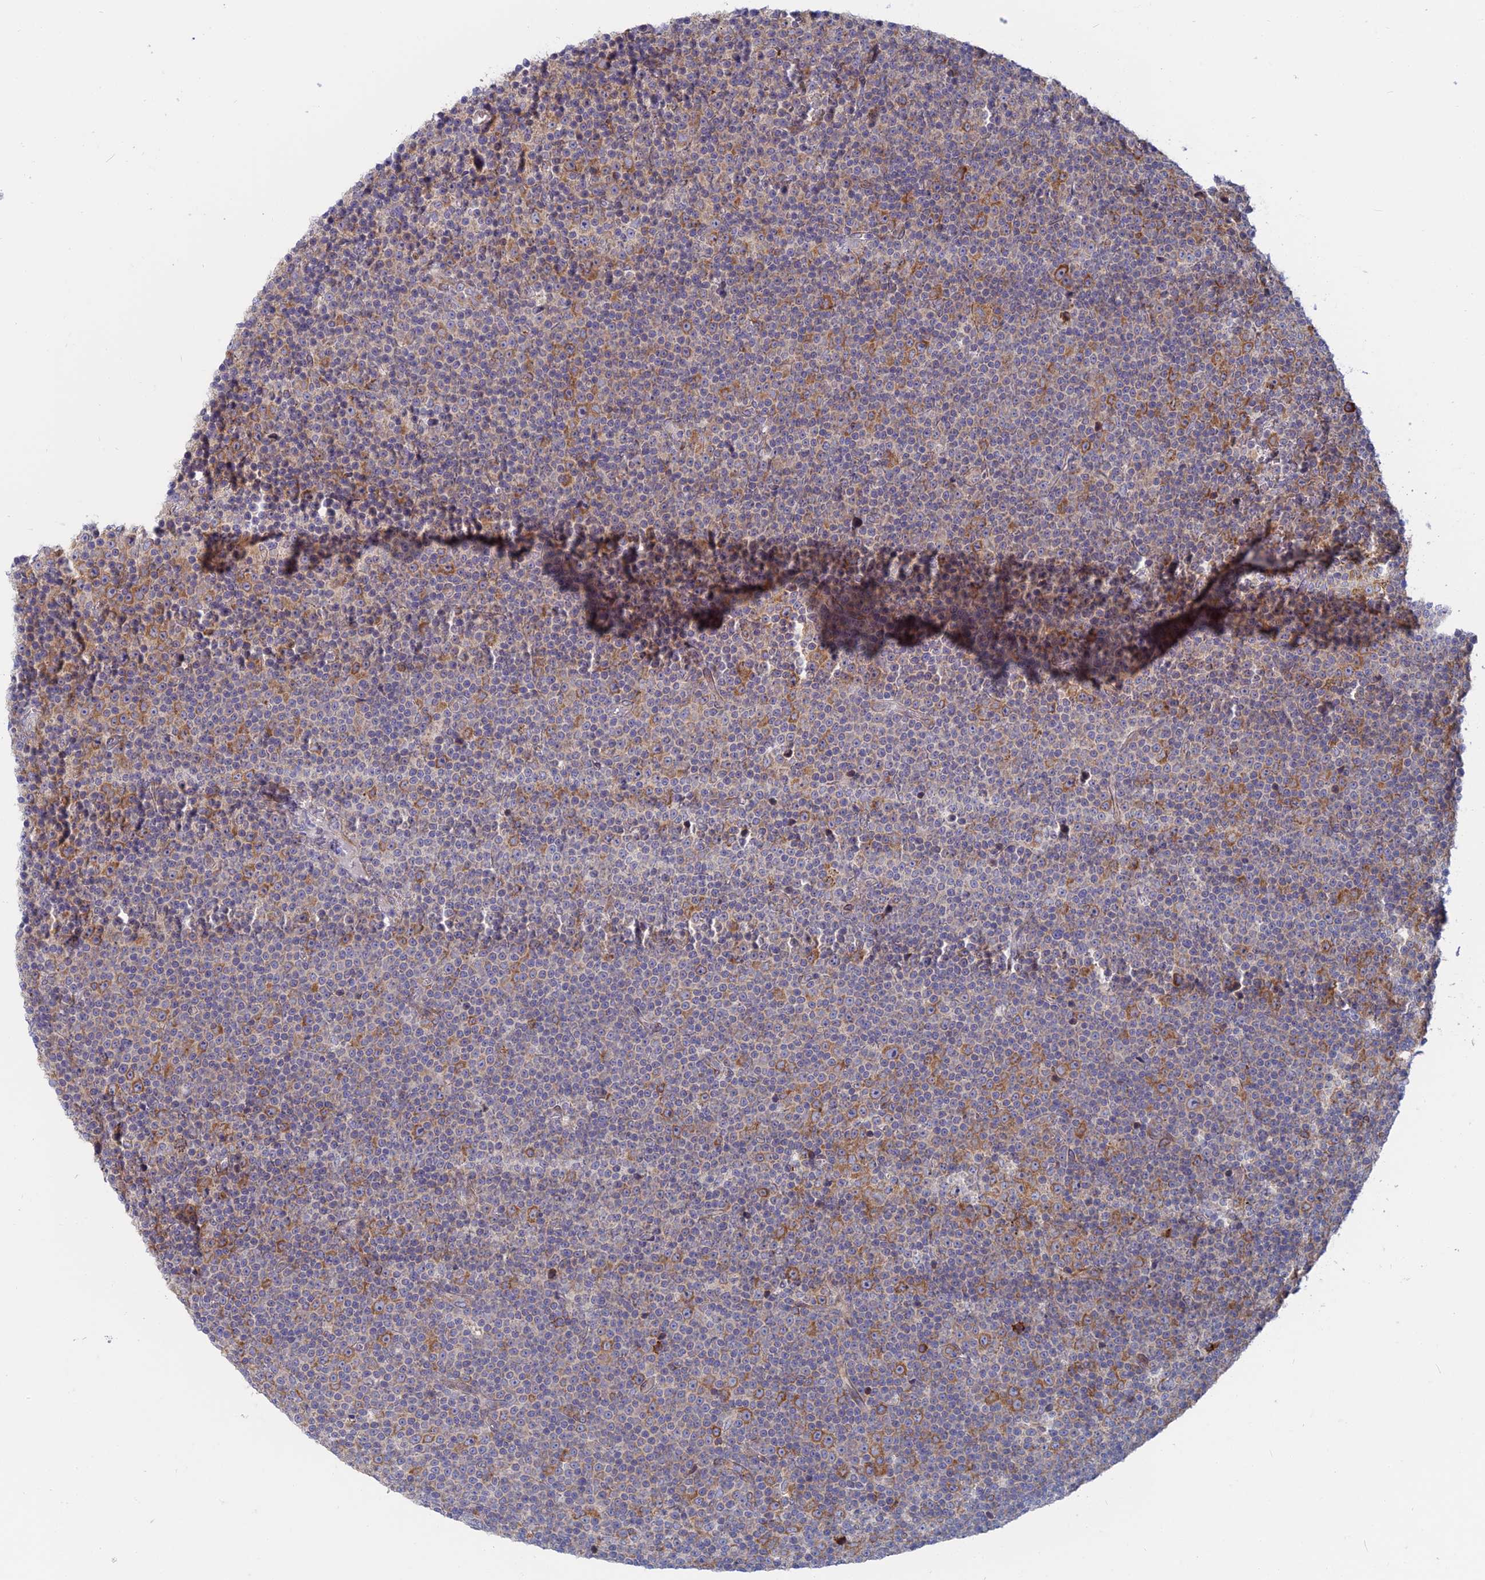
{"staining": {"intensity": "moderate", "quantity": "<25%", "location": "cytoplasmic/membranous"}, "tissue": "lymphoma", "cell_type": "Tumor cells", "image_type": "cancer", "snomed": [{"axis": "morphology", "description": "Malignant lymphoma, non-Hodgkin's type, Low grade"}, {"axis": "topography", "description": "Lymph node"}], "caption": "Immunohistochemistry of human lymphoma shows low levels of moderate cytoplasmic/membranous expression in approximately <25% of tumor cells.", "gene": "TBC1D30", "patient": {"sex": "female", "age": 67}}